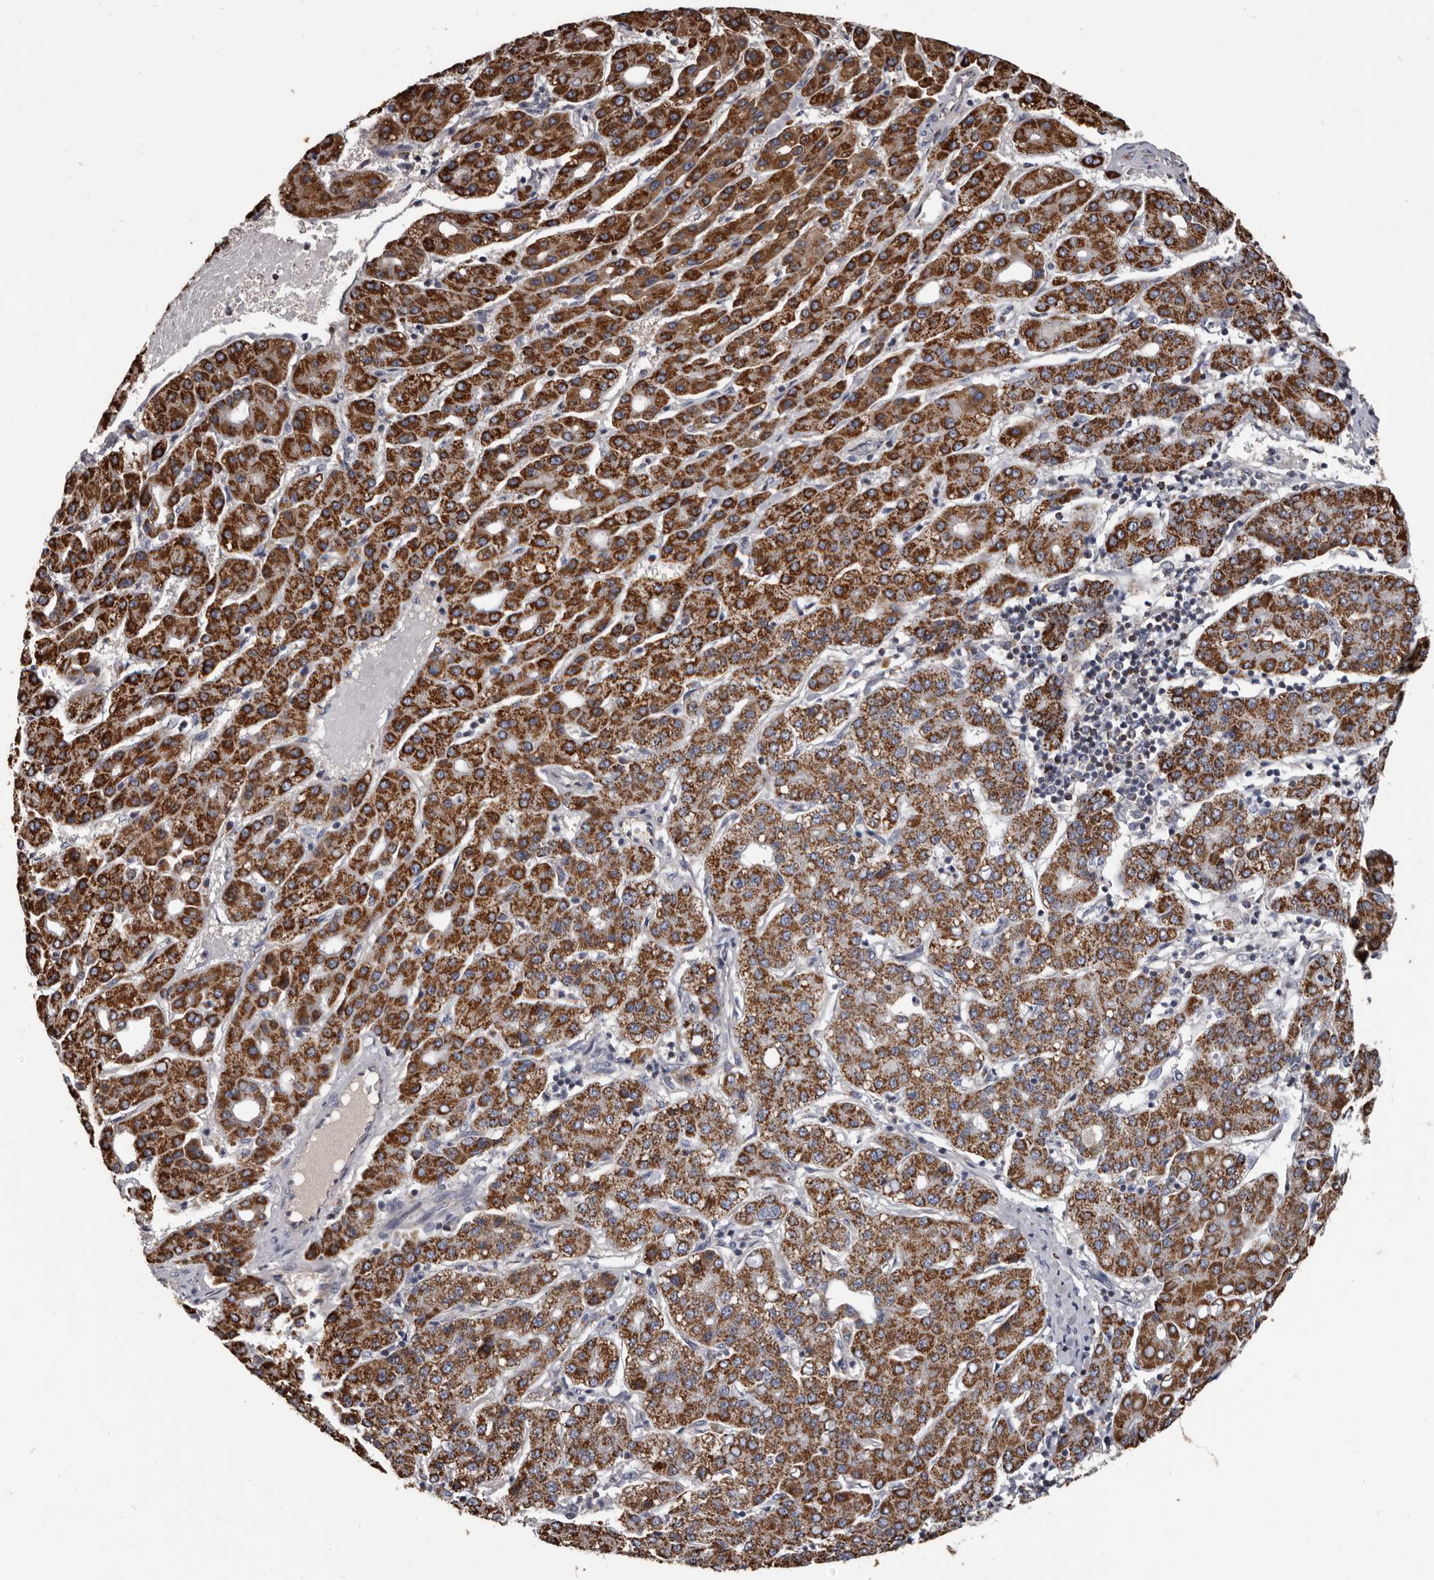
{"staining": {"intensity": "strong", "quantity": ">75%", "location": "cytoplasmic/membranous"}, "tissue": "liver cancer", "cell_type": "Tumor cells", "image_type": "cancer", "snomed": [{"axis": "morphology", "description": "Carcinoma, Hepatocellular, NOS"}, {"axis": "topography", "description": "Liver"}], "caption": "Protein expression analysis of human hepatocellular carcinoma (liver) reveals strong cytoplasmic/membranous expression in approximately >75% of tumor cells.", "gene": "ALDH5A1", "patient": {"sex": "male", "age": 65}}